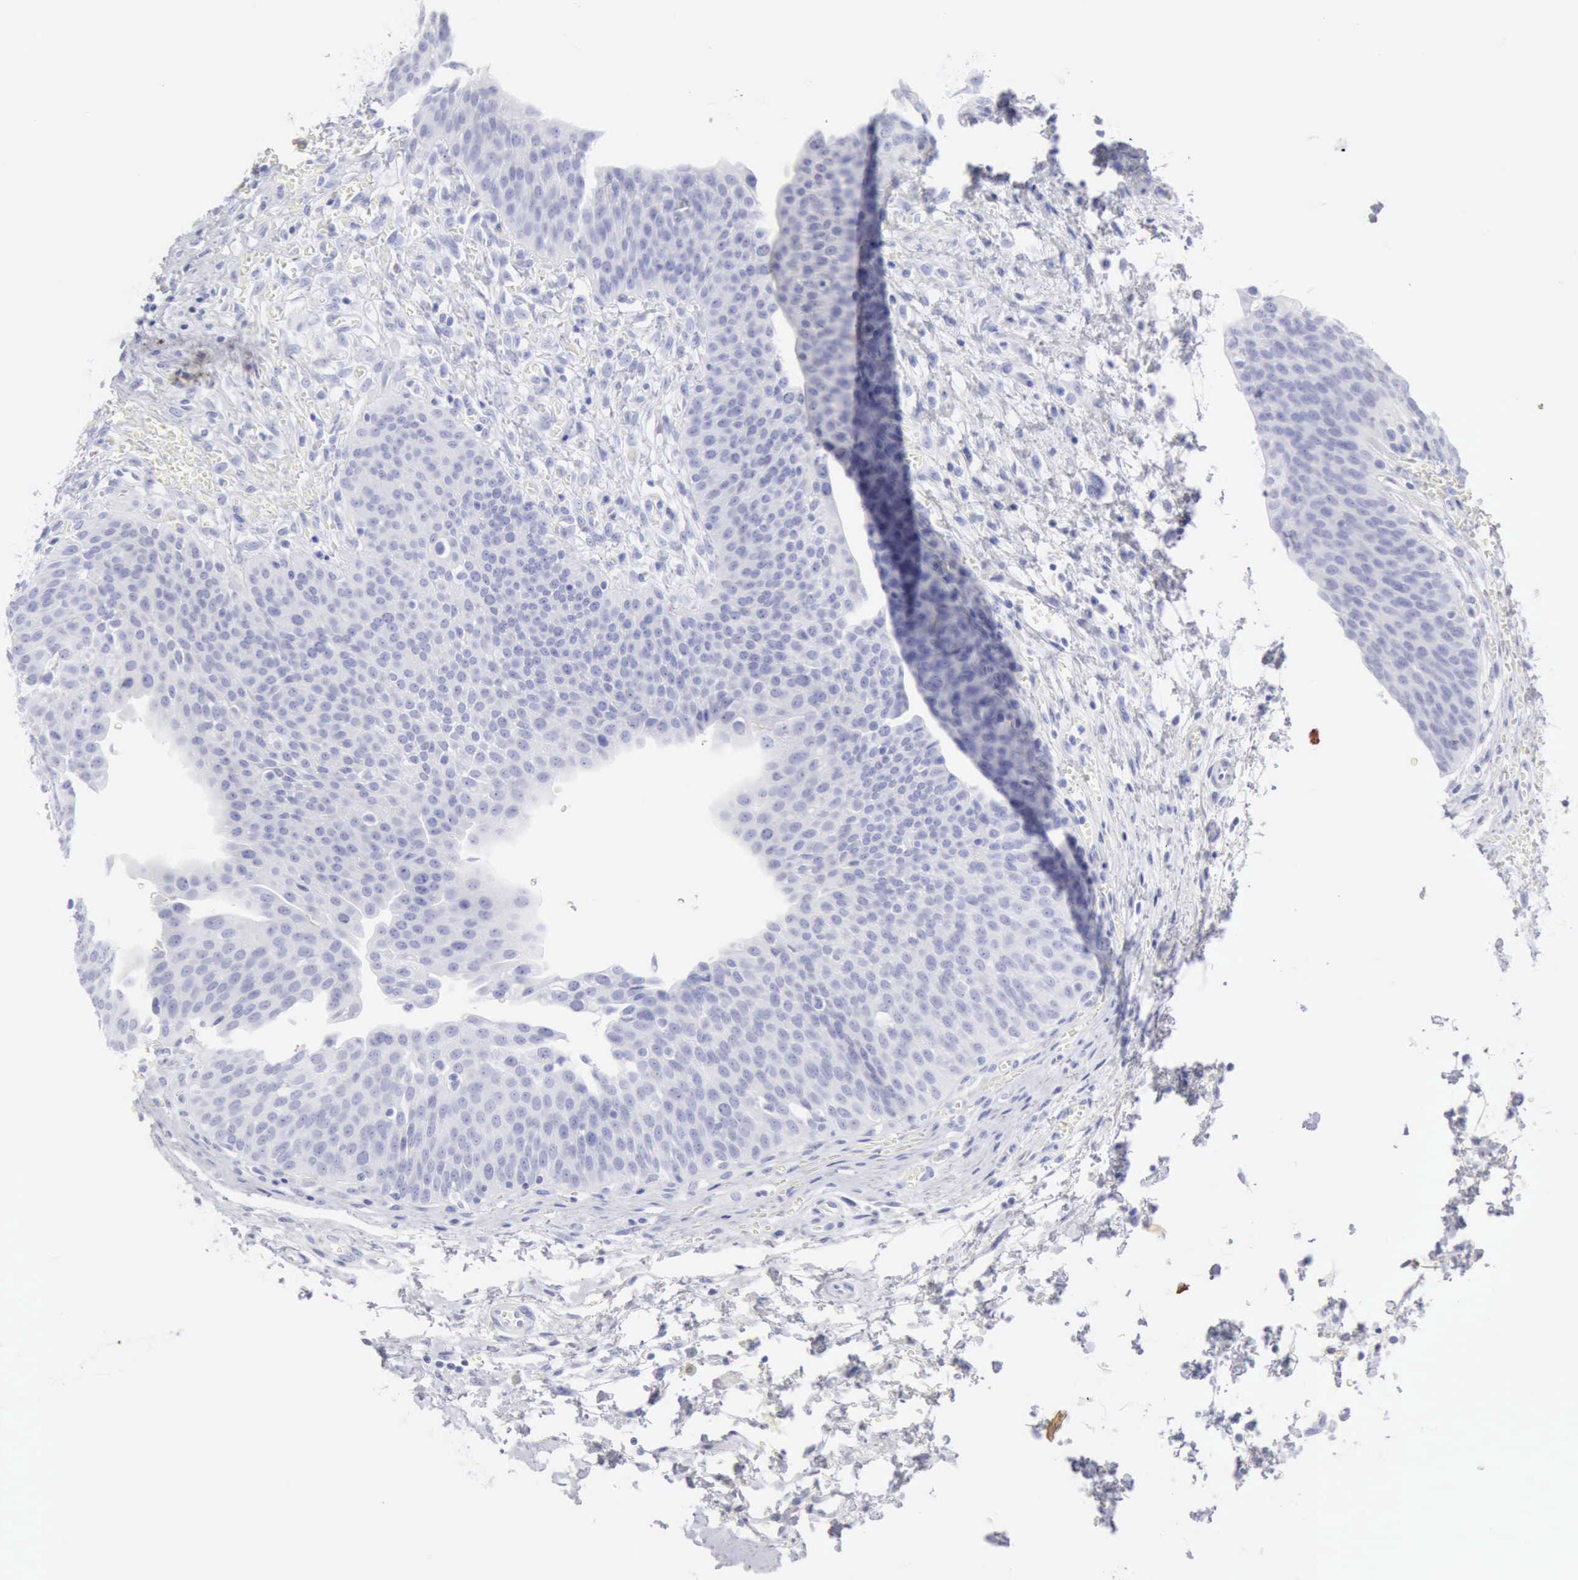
{"staining": {"intensity": "negative", "quantity": "none", "location": "none"}, "tissue": "urinary bladder", "cell_type": "Urothelial cells", "image_type": "normal", "snomed": [{"axis": "morphology", "description": "Normal tissue, NOS"}, {"axis": "topography", "description": "Smooth muscle"}, {"axis": "topography", "description": "Urinary bladder"}], "caption": "An image of human urinary bladder is negative for staining in urothelial cells.", "gene": "KRT10", "patient": {"sex": "male", "age": 35}}